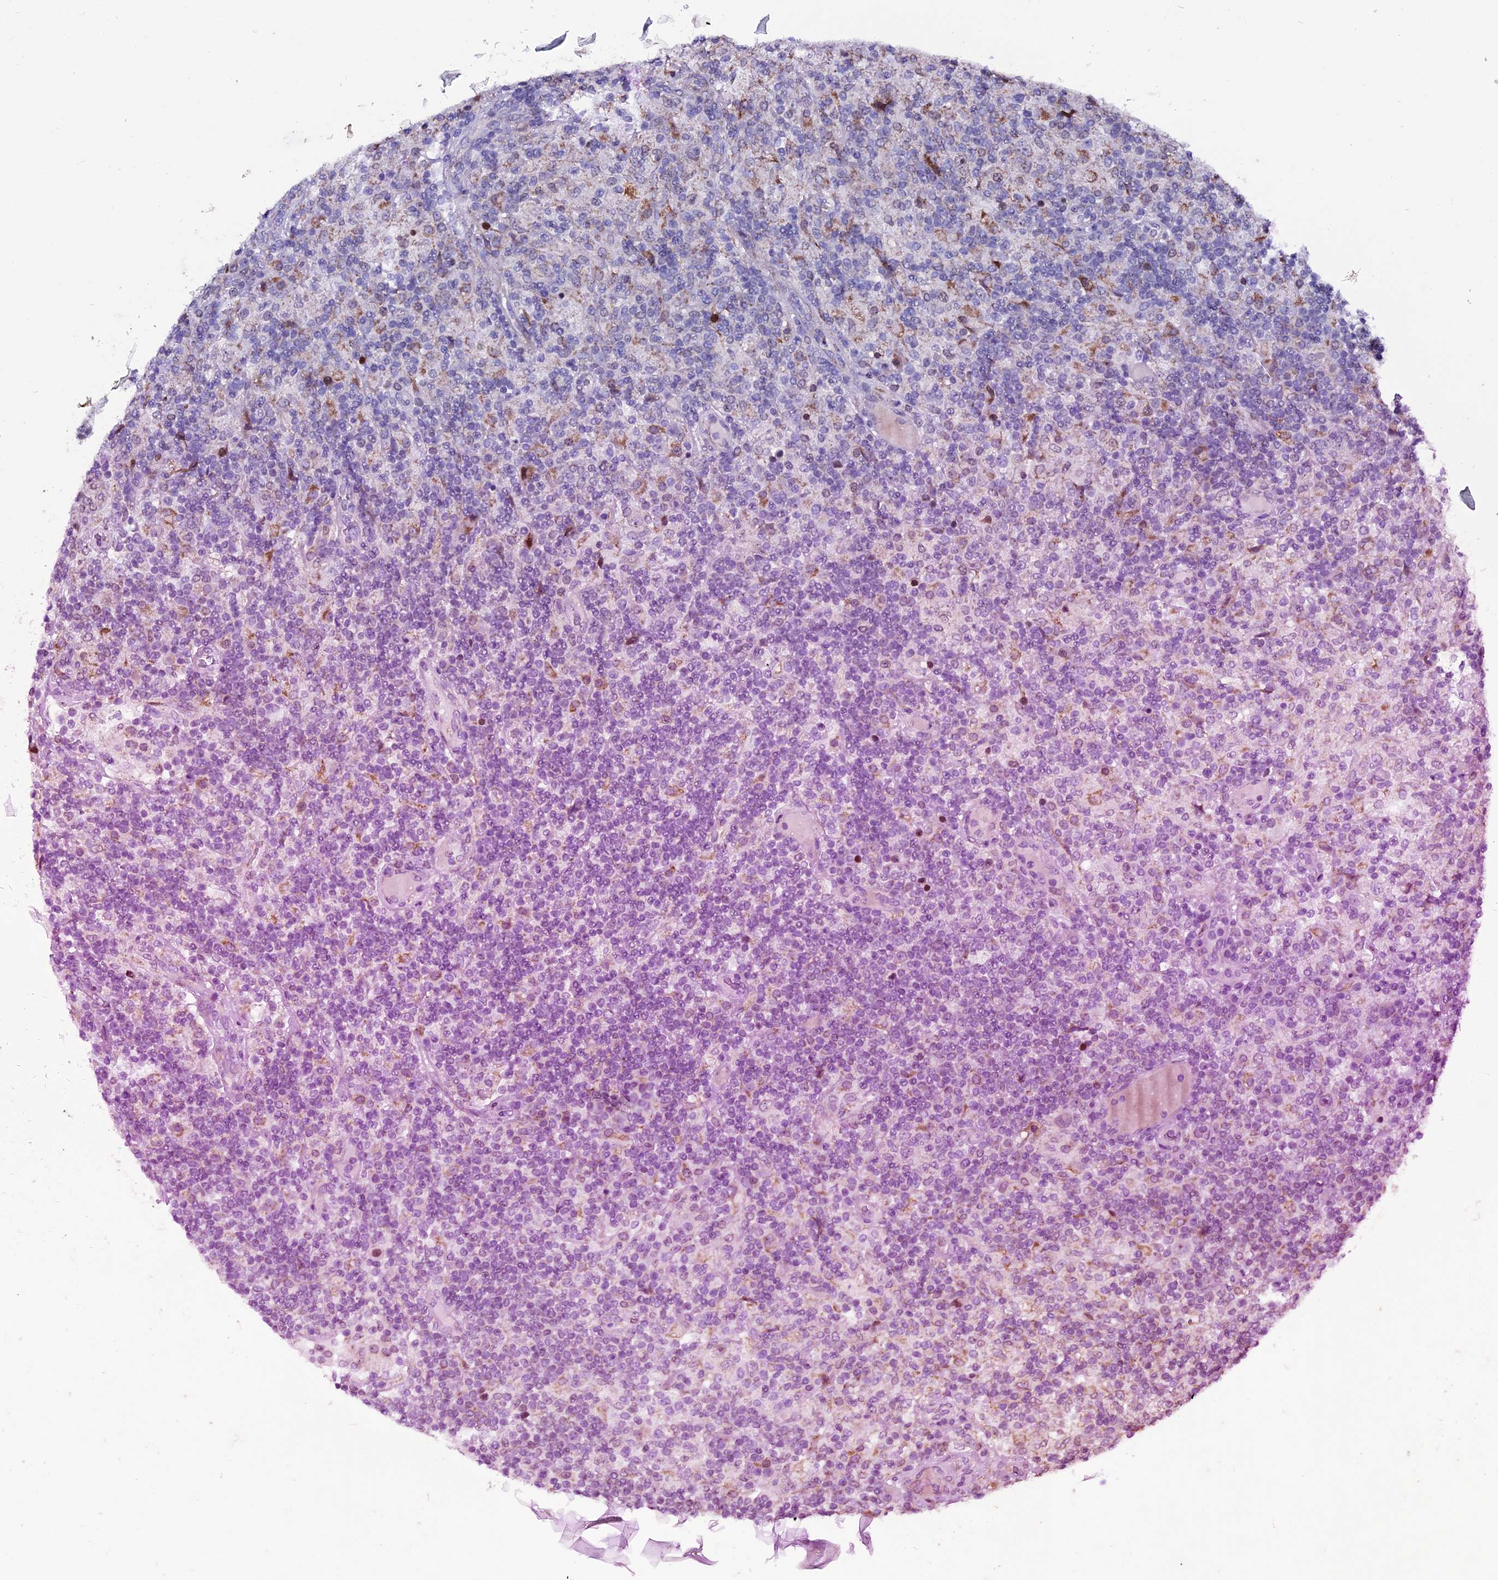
{"staining": {"intensity": "negative", "quantity": "none", "location": "none"}, "tissue": "lymphoma", "cell_type": "Tumor cells", "image_type": "cancer", "snomed": [{"axis": "morphology", "description": "Hodgkin's disease, NOS"}, {"axis": "topography", "description": "Lymph node"}], "caption": "Tumor cells show no significant staining in Hodgkin's disease.", "gene": "MIEF2", "patient": {"sex": "male", "age": 70}}